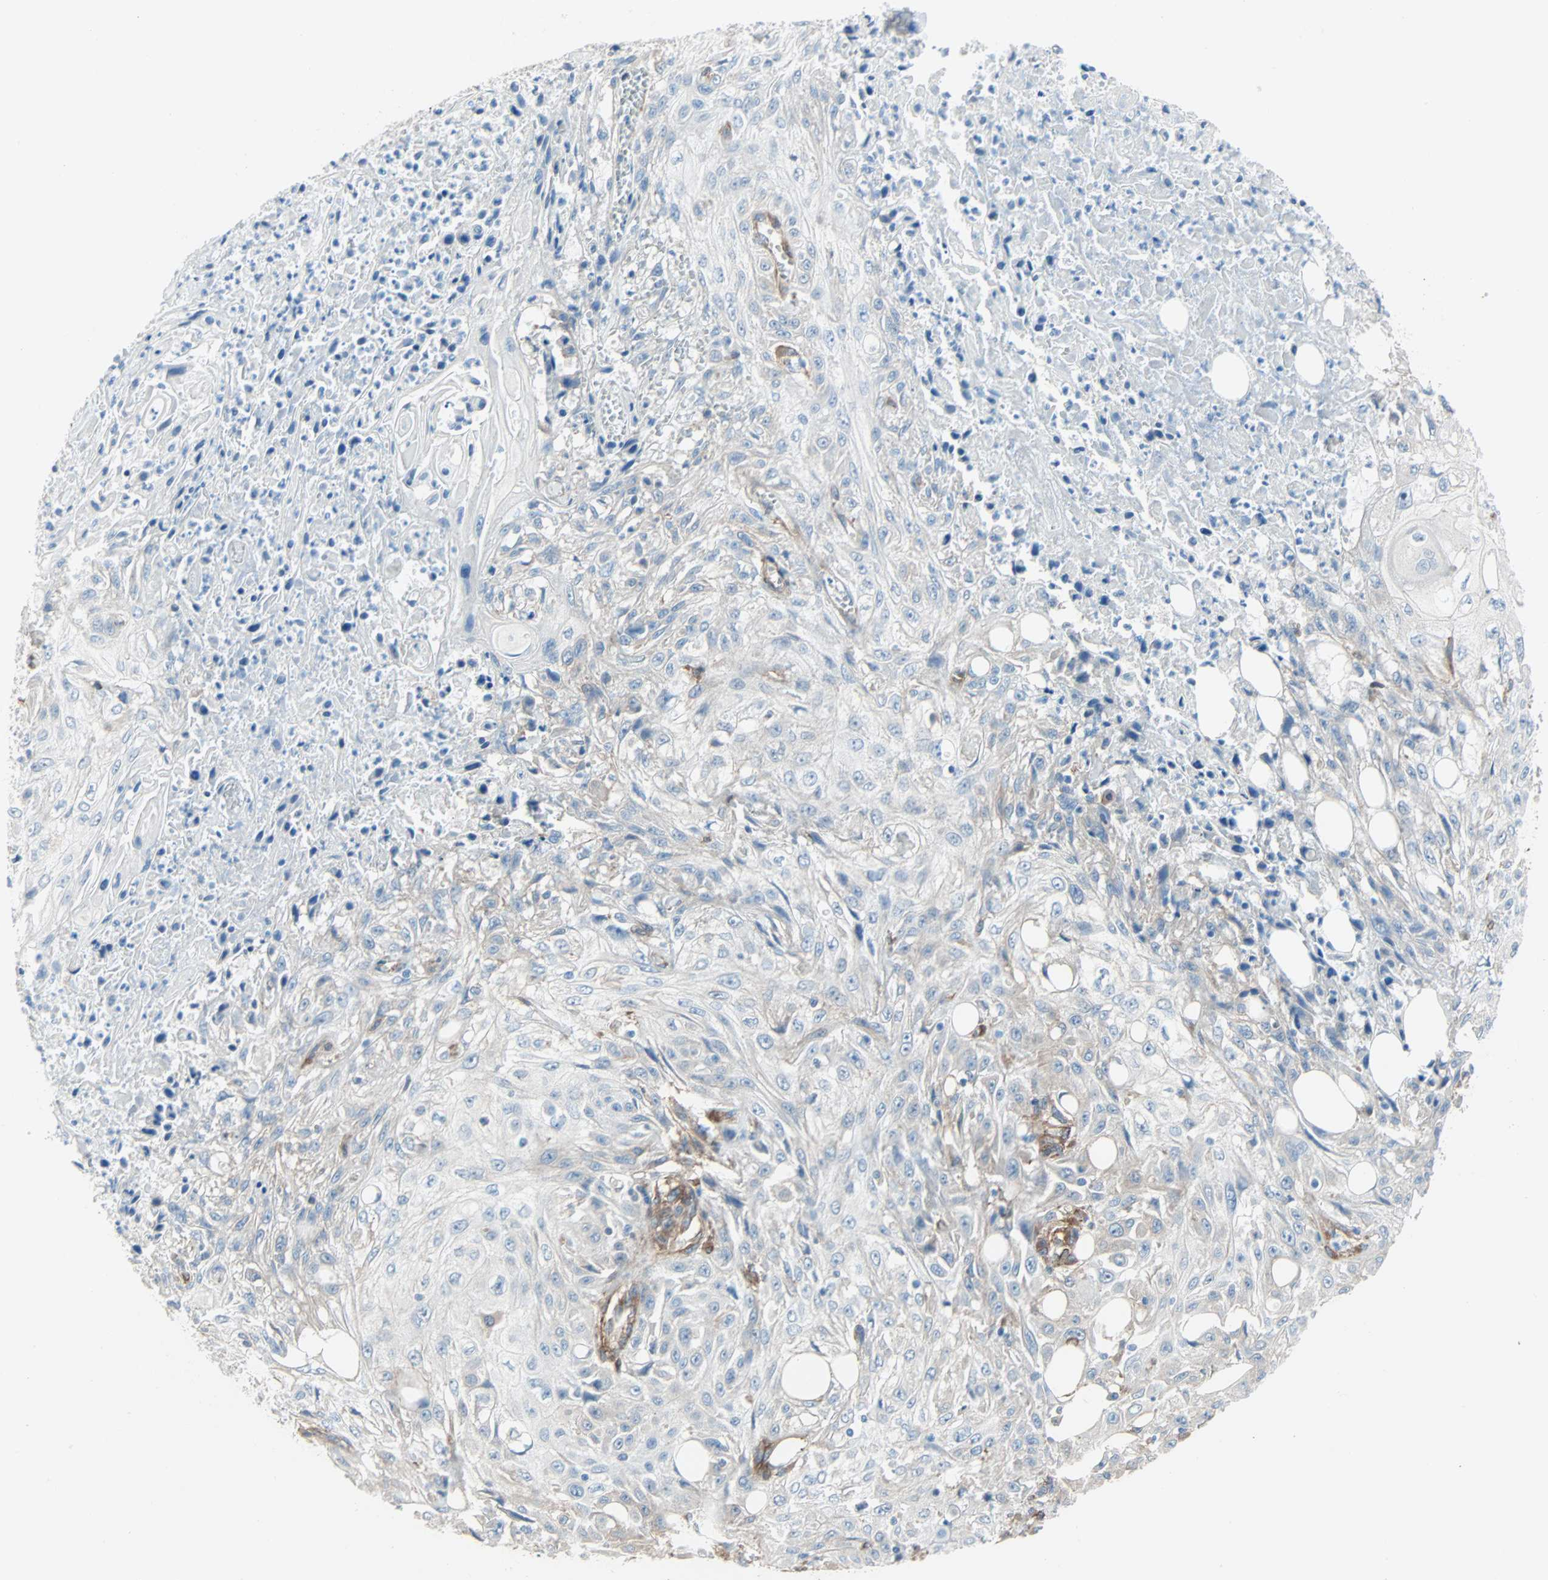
{"staining": {"intensity": "weak", "quantity": "<25%", "location": "cytoplasmic/membranous"}, "tissue": "skin cancer", "cell_type": "Tumor cells", "image_type": "cancer", "snomed": [{"axis": "morphology", "description": "Squamous cell carcinoma, NOS"}, {"axis": "morphology", "description": "Squamous cell carcinoma, metastatic, NOS"}, {"axis": "topography", "description": "Skin"}, {"axis": "topography", "description": "Lymph node"}], "caption": "There is no significant expression in tumor cells of skin cancer.", "gene": "EPB41L2", "patient": {"sex": "male", "age": 75}}